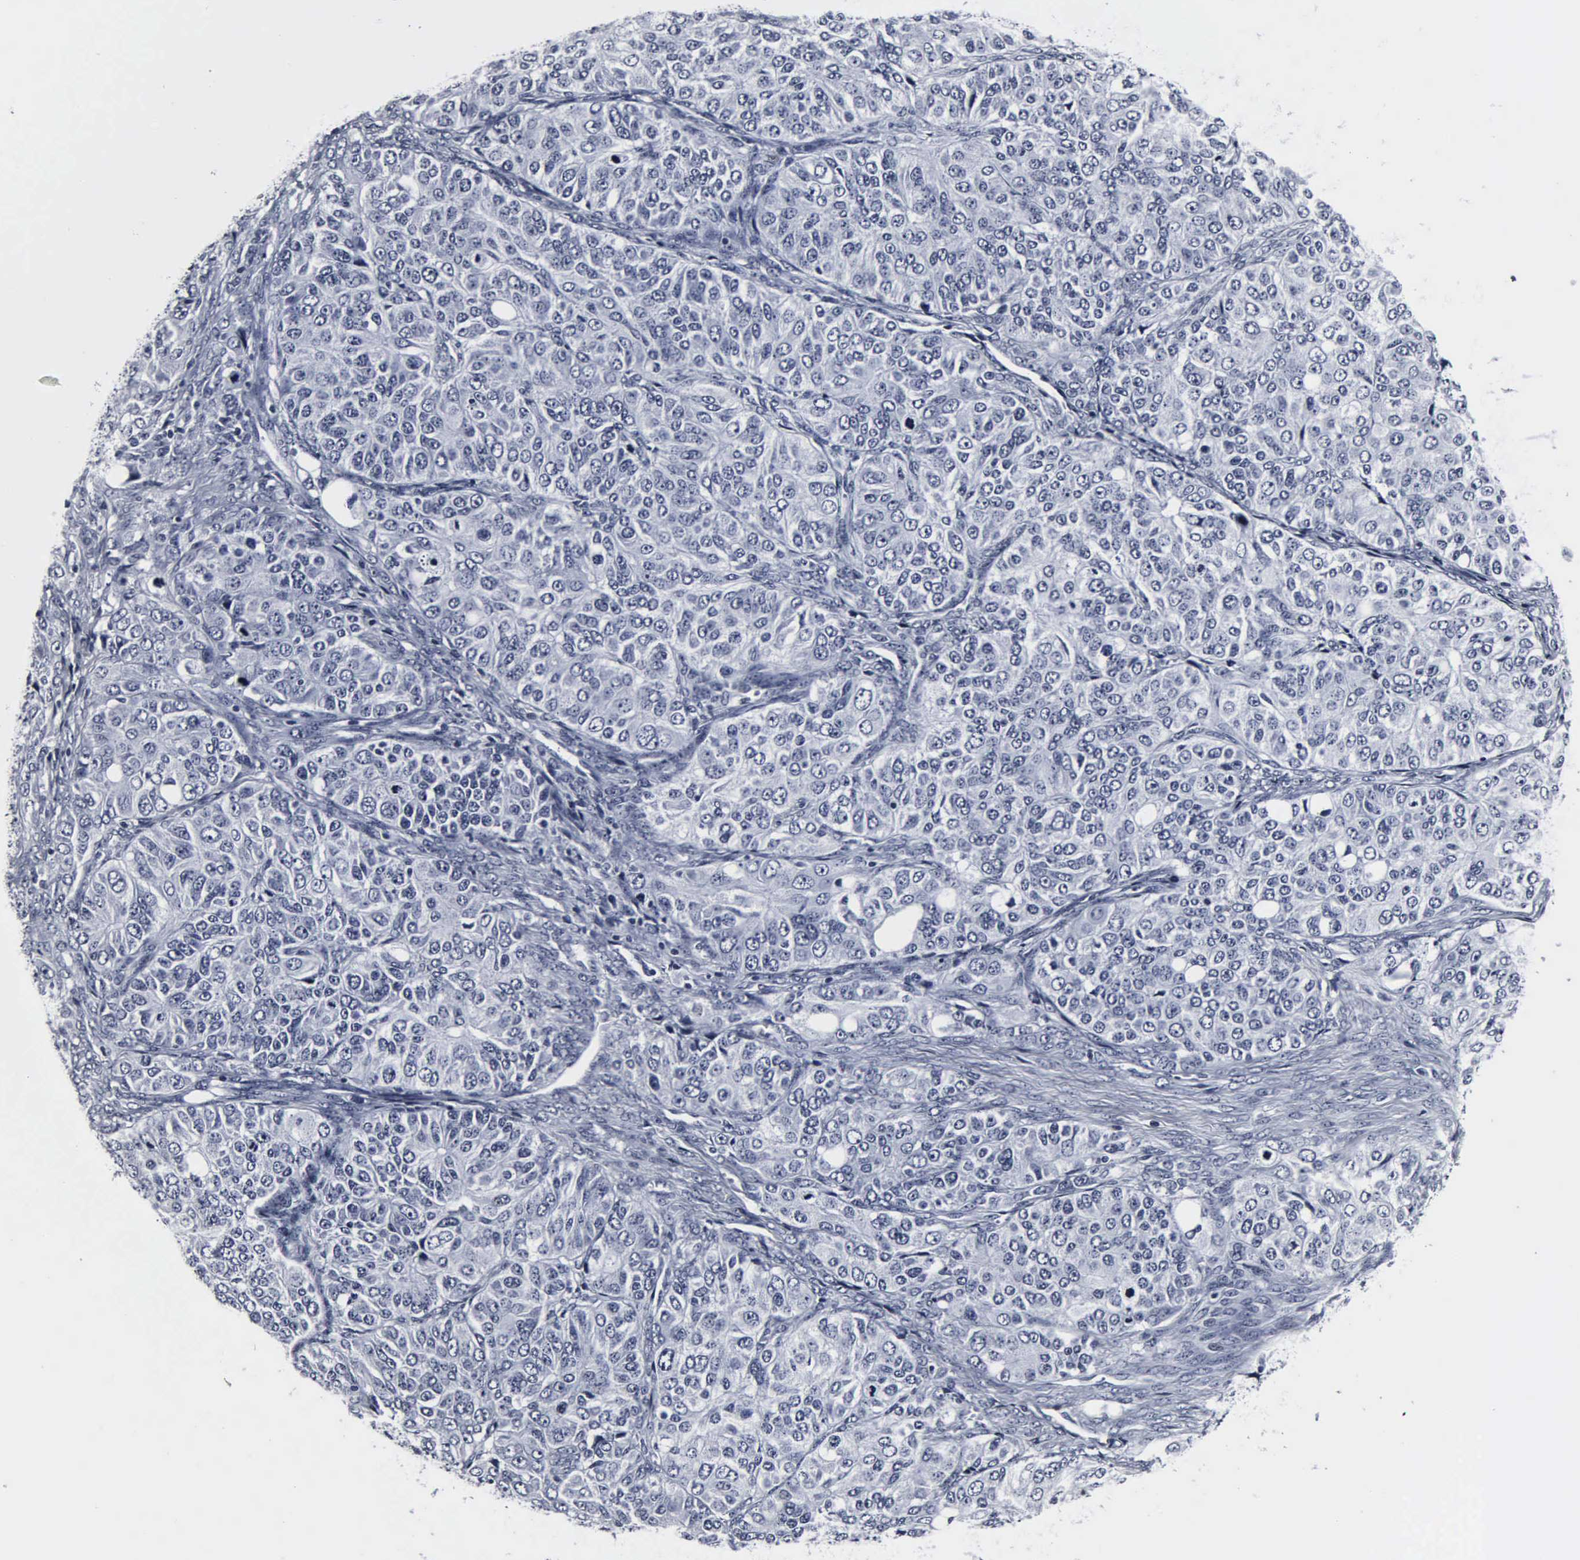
{"staining": {"intensity": "negative", "quantity": "none", "location": "none"}, "tissue": "ovarian cancer", "cell_type": "Tumor cells", "image_type": "cancer", "snomed": [{"axis": "morphology", "description": "Carcinoma, endometroid"}, {"axis": "topography", "description": "Ovary"}], "caption": "Ovarian endometroid carcinoma stained for a protein using immunohistochemistry reveals no expression tumor cells.", "gene": "DGCR2", "patient": {"sex": "female", "age": 51}}